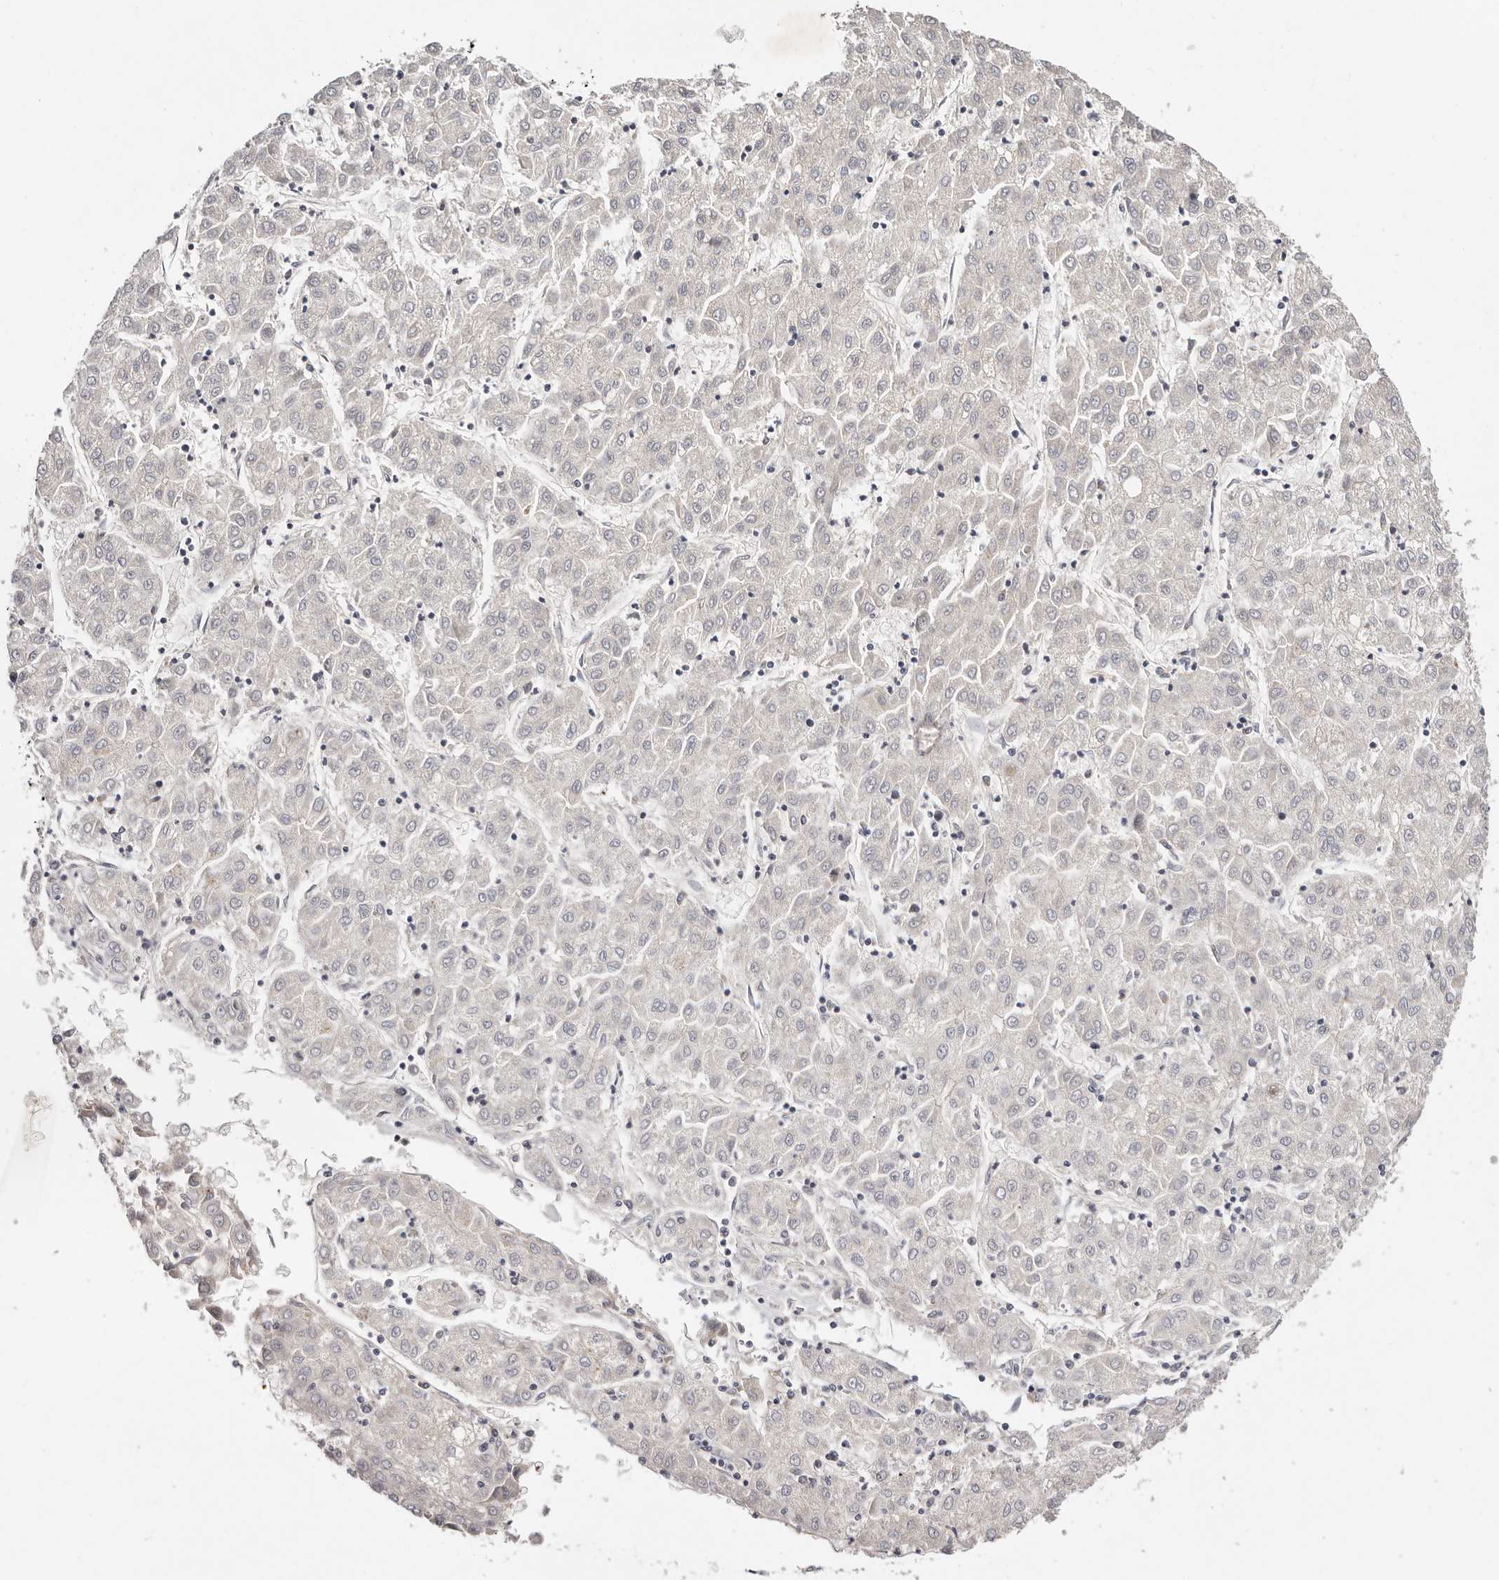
{"staining": {"intensity": "negative", "quantity": "none", "location": "none"}, "tissue": "liver cancer", "cell_type": "Tumor cells", "image_type": "cancer", "snomed": [{"axis": "morphology", "description": "Carcinoma, Hepatocellular, NOS"}, {"axis": "topography", "description": "Liver"}], "caption": "DAB immunohistochemical staining of human liver cancer displays no significant expression in tumor cells.", "gene": "MACF1", "patient": {"sex": "male", "age": 72}}